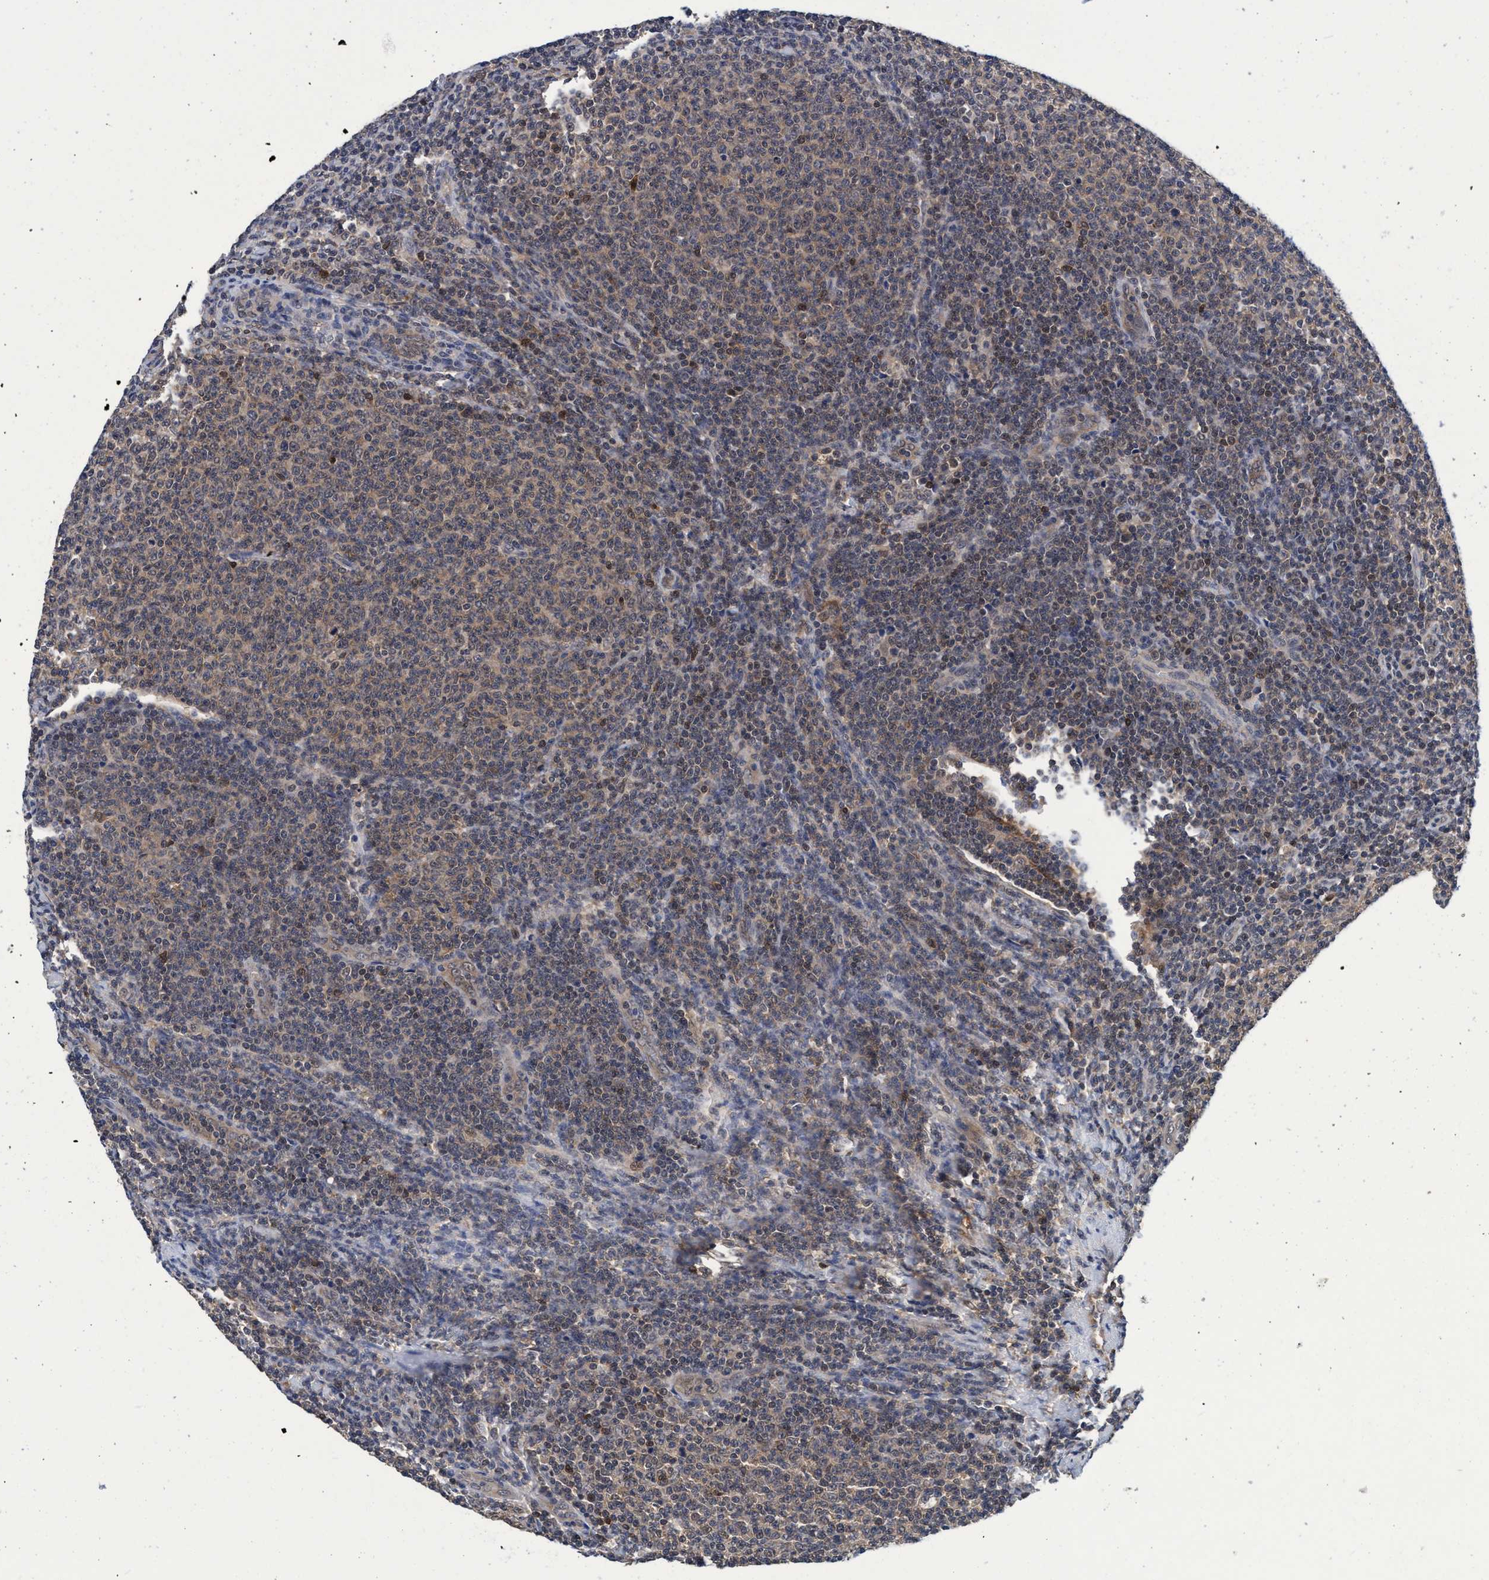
{"staining": {"intensity": "weak", "quantity": ">75%", "location": "cytoplasmic/membranous"}, "tissue": "lymphoma", "cell_type": "Tumor cells", "image_type": "cancer", "snomed": [{"axis": "morphology", "description": "Malignant lymphoma, non-Hodgkin's type, Low grade"}, {"axis": "topography", "description": "Lymph node"}], "caption": "A photomicrograph of lymphoma stained for a protein exhibits weak cytoplasmic/membranous brown staining in tumor cells.", "gene": "PSMD12", "patient": {"sex": "male", "age": 66}}